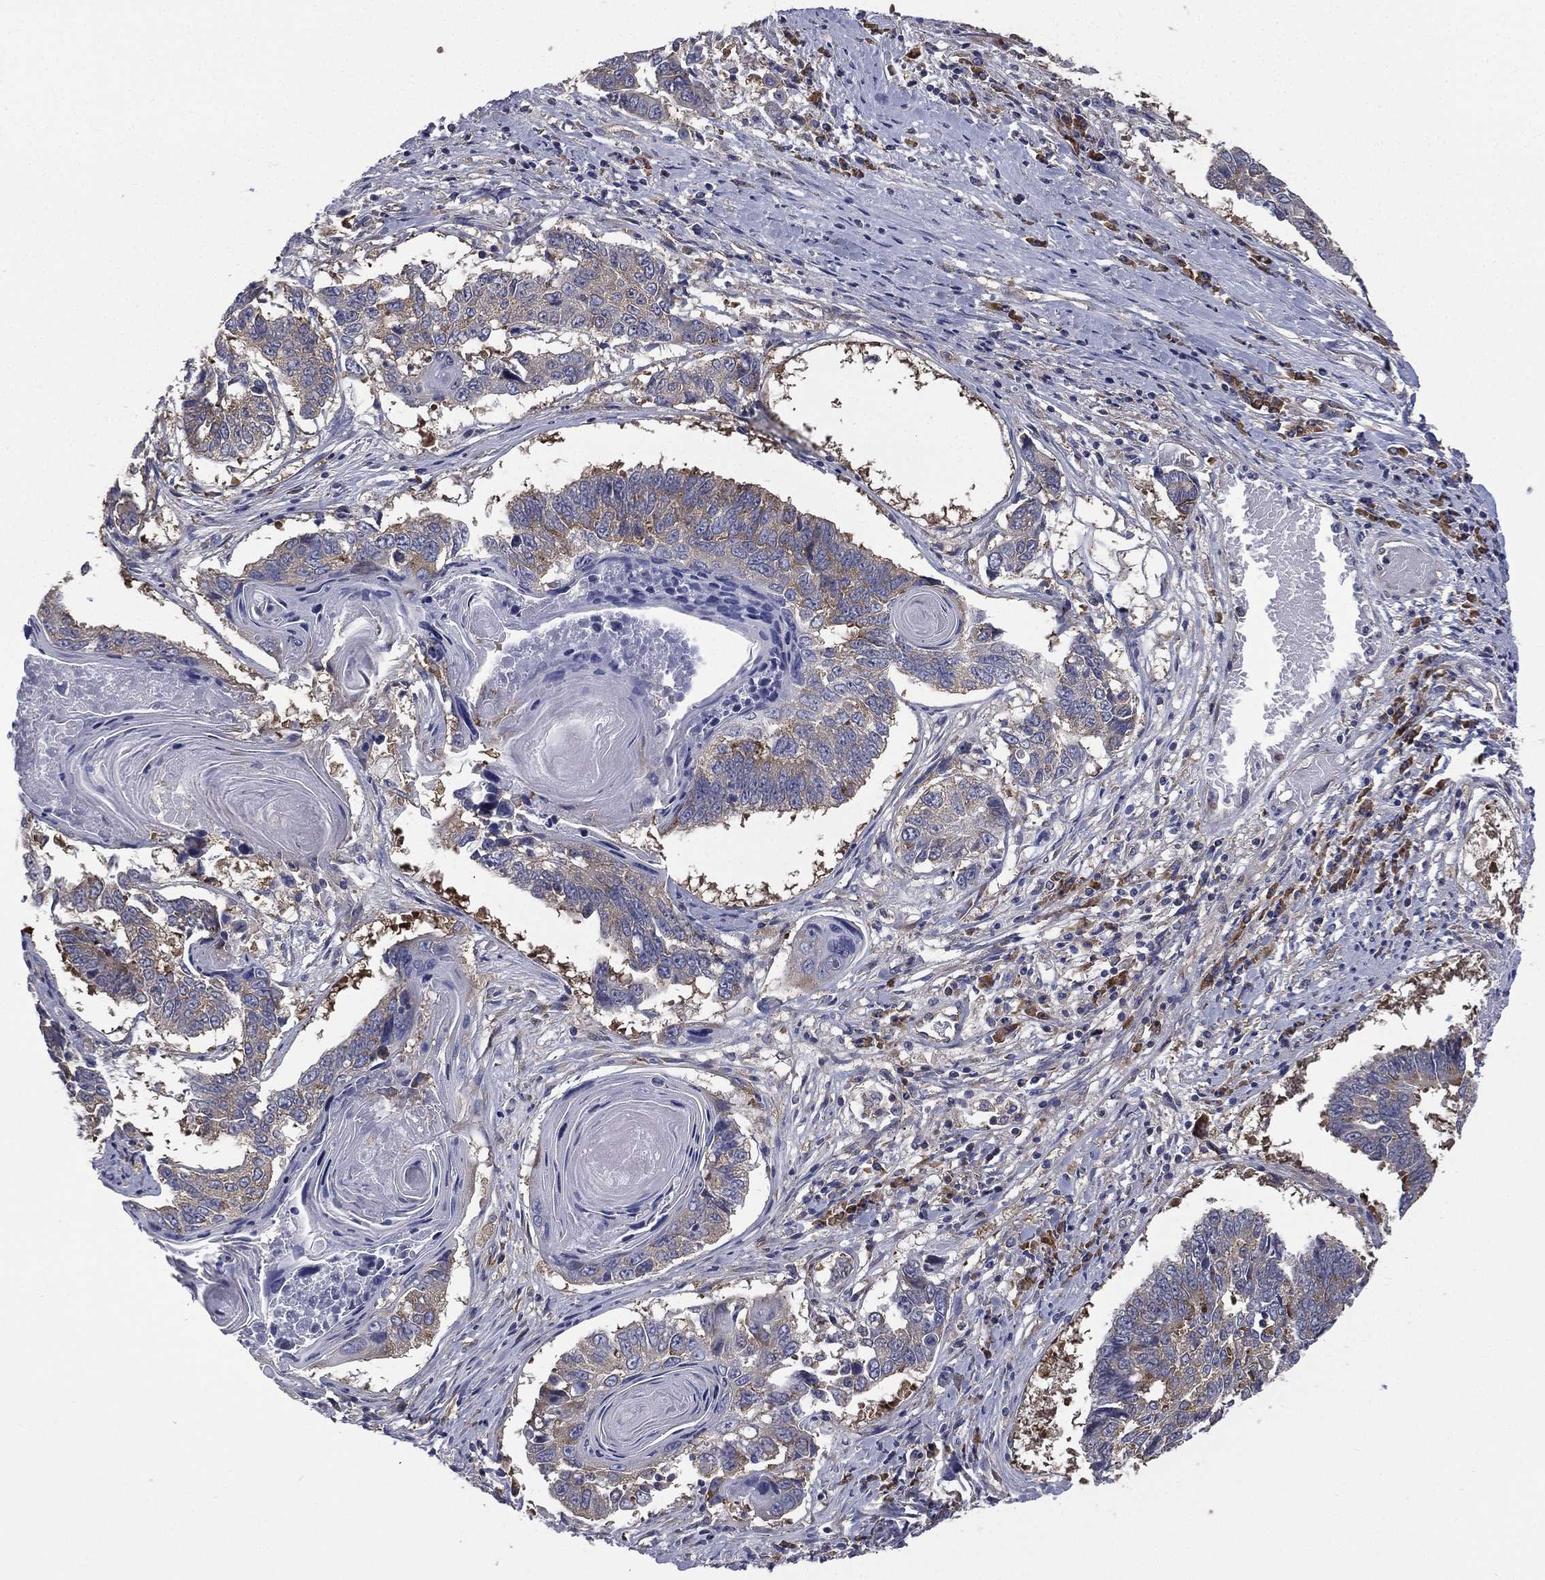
{"staining": {"intensity": "weak", "quantity": "25%-75%", "location": "cytoplasmic/membranous"}, "tissue": "lung cancer", "cell_type": "Tumor cells", "image_type": "cancer", "snomed": [{"axis": "morphology", "description": "Squamous cell carcinoma, NOS"}, {"axis": "topography", "description": "Lung"}], "caption": "Lung squamous cell carcinoma stained with a protein marker exhibits weak staining in tumor cells.", "gene": "FARSA", "patient": {"sex": "male", "age": 73}}